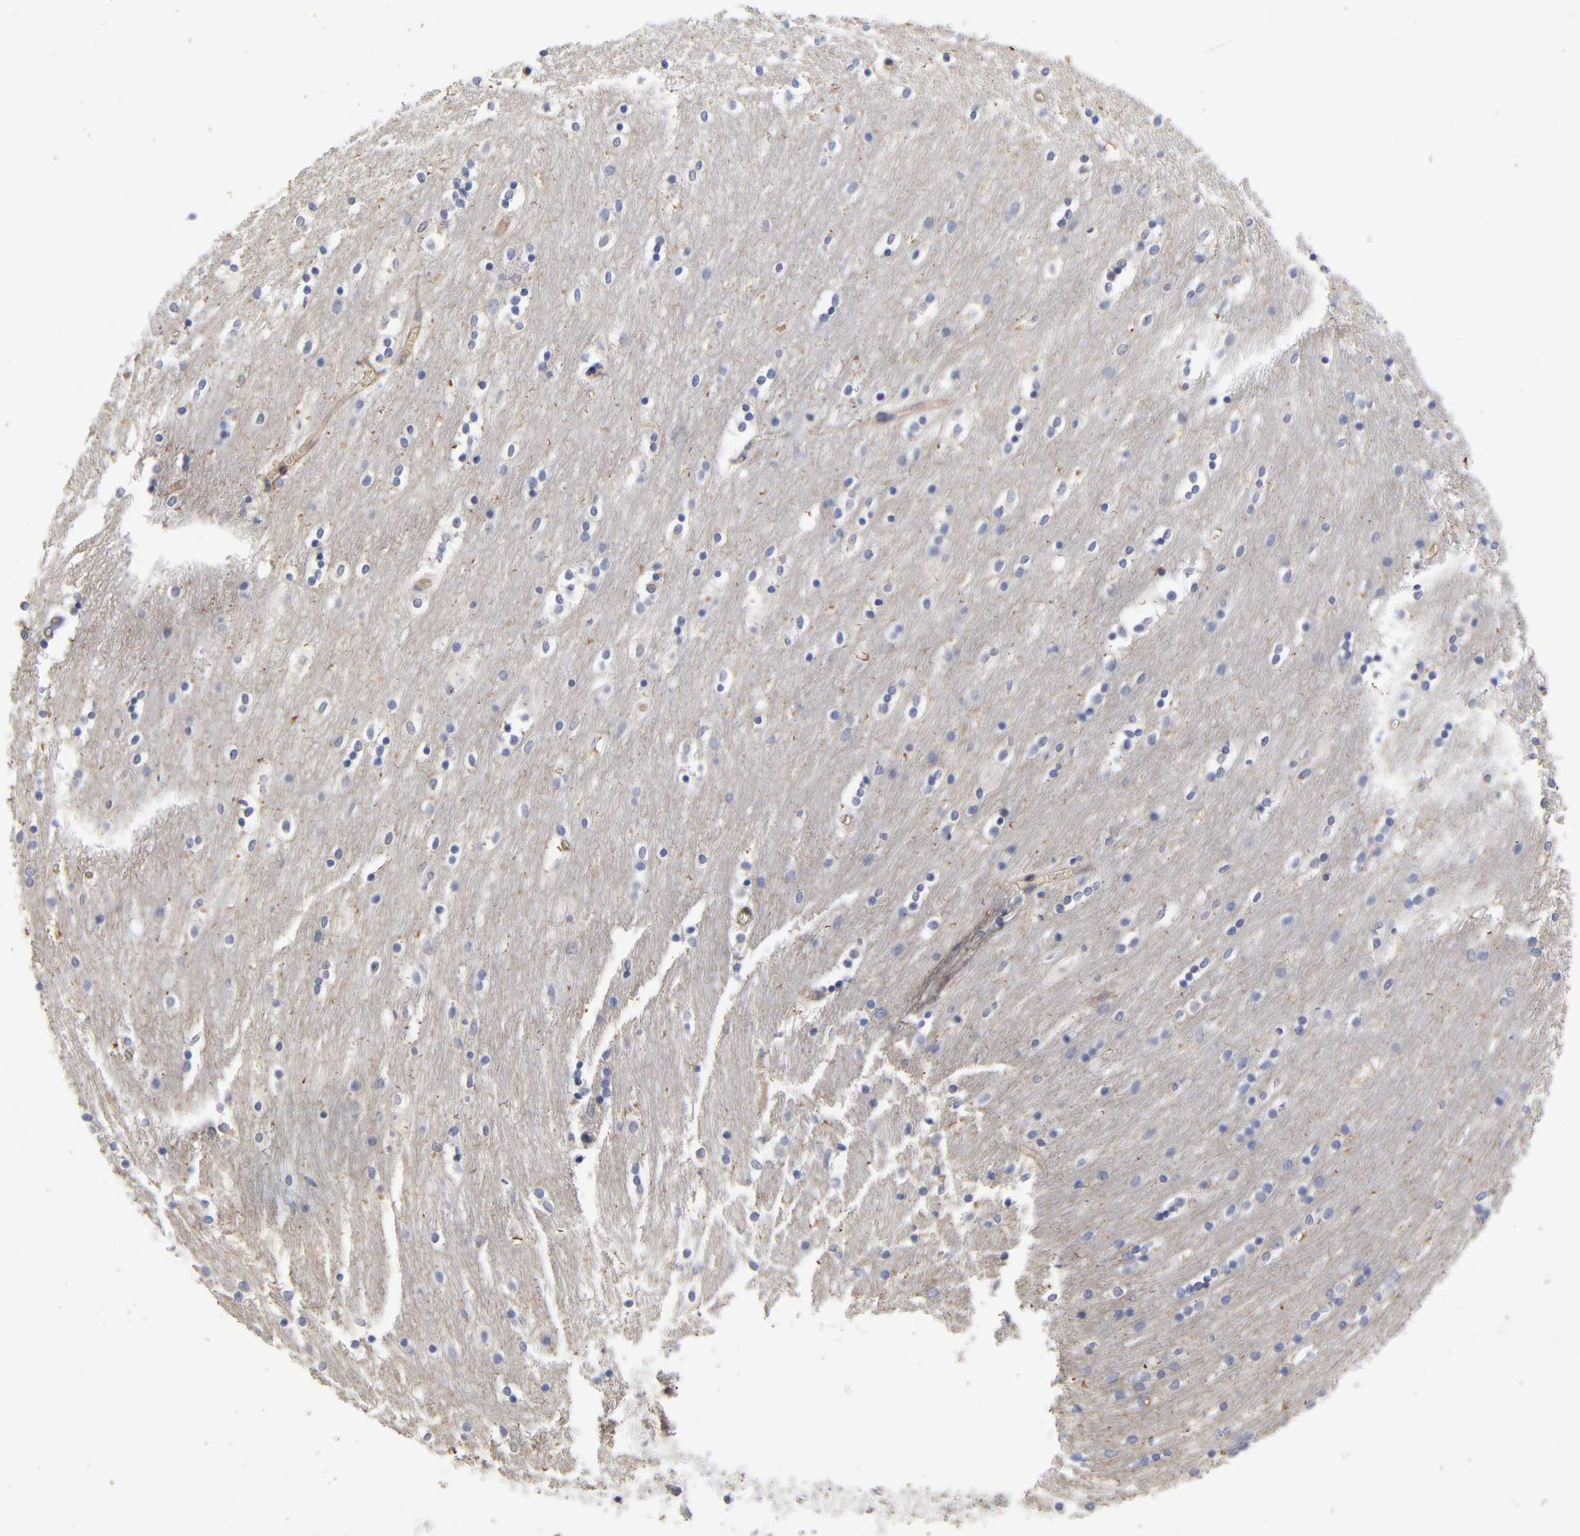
{"staining": {"intensity": "negative", "quantity": "none", "location": "none"}, "tissue": "caudate", "cell_type": "Glial cells", "image_type": "normal", "snomed": [{"axis": "morphology", "description": "Normal tissue, NOS"}, {"axis": "topography", "description": "Lateral ventricle wall"}], "caption": "Caudate stained for a protein using IHC demonstrates no positivity glial cells.", "gene": "PDLIM2", "patient": {"sex": "female", "age": 54}}